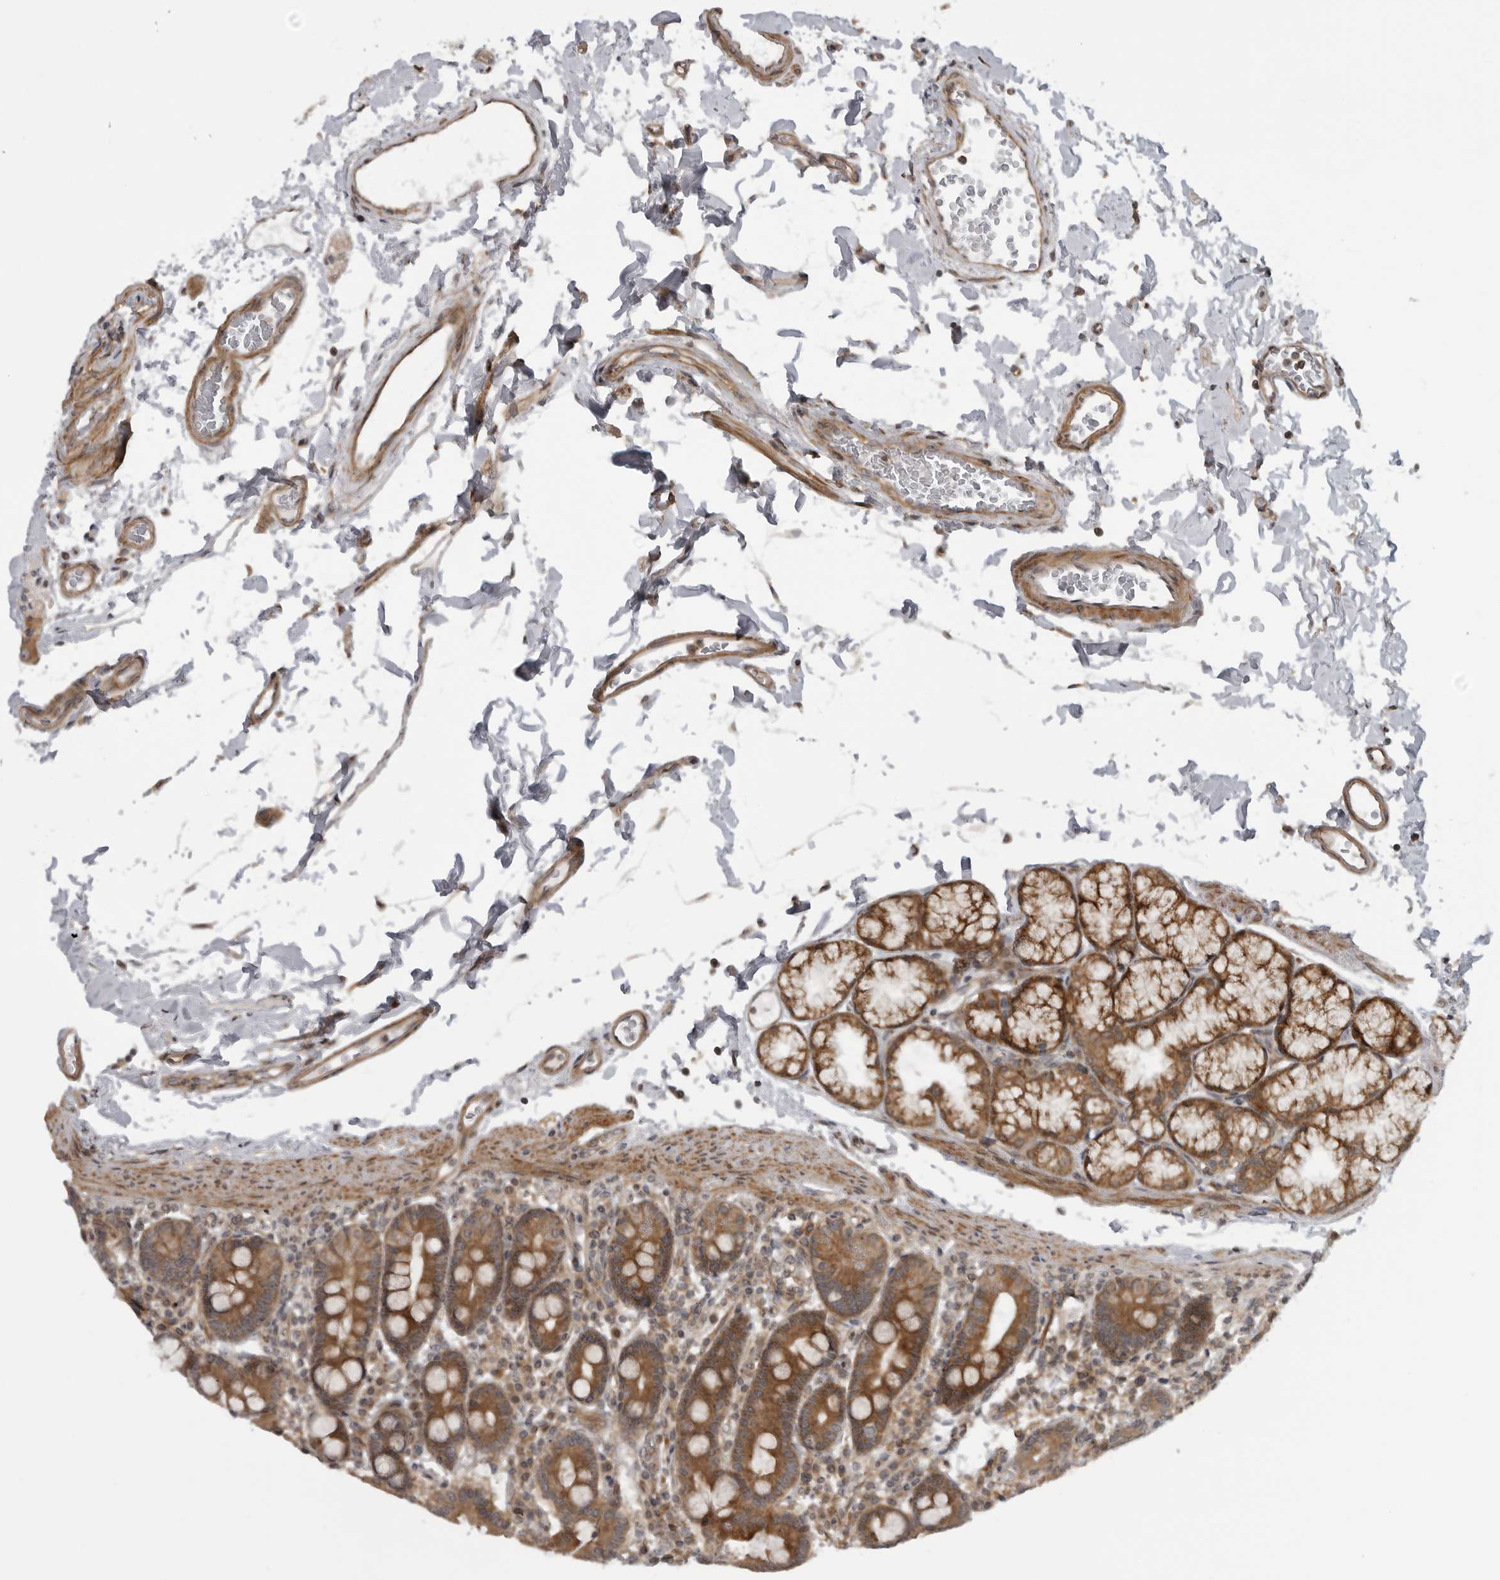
{"staining": {"intensity": "strong", "quantity": ">75%", "location": "cytoplasmic/membranous"}, "tissue": "duodenum", "cell_type": "Glandular cells", "image_type": "normal", "snomed": [{"axis": "morphology", "description": "Normal tissue, NOS"}, {"axis": "morphology", "description": "Adenocarcinoma, NOS"}, {"axis": "topography", "description": "Pancreas"}, {"axis": "topography", "description": "Duodenum"}], "caption": "Protein expression by immunohistochemistry (IHC) reveals strong cytoplasmic/membranous staining in approximately >75% of glandular cells in benign duodenum.", "gene": "LRRC45", "patient": {"sex": "male", "age": 50}}